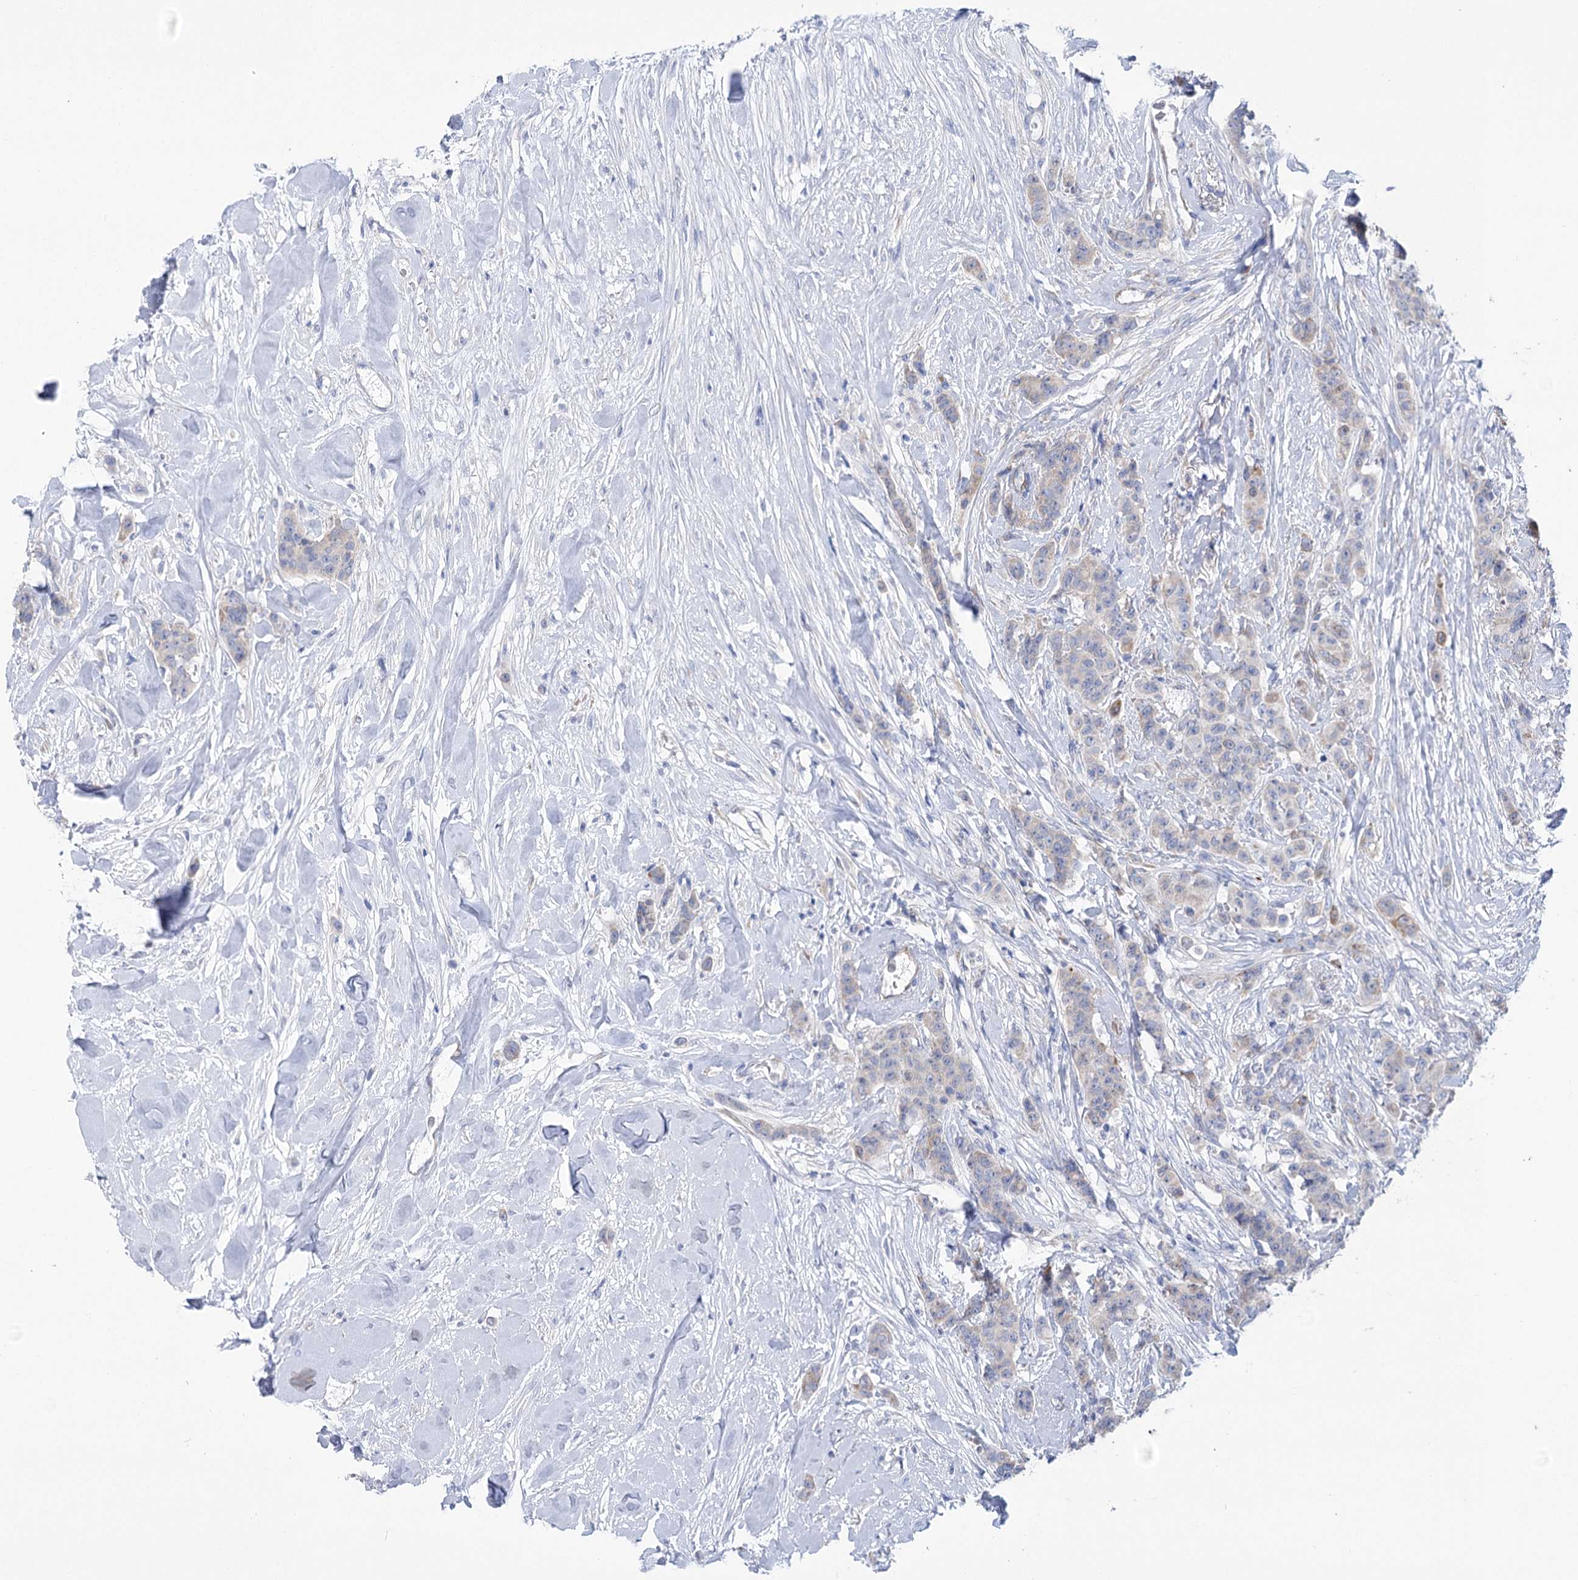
{"staining": {"intensity": "negative", "quantity": "none", "location": "none"}, "tissue": "breast cancer", "cell_type": "Tumor cells", "image_type": "cancer", "snomed": [{"axis": "morphology", "description": "Duct carcinoma"}, {"axis": "topography", "description": "Breast"}], "caption": "DAB immunohistochemical staining of human breast infiltrating ductal carcinoma shows no significant staining in tumor cells.", "gene": "YTHDC2", "patient": {"sex": "female", "age": 40}}